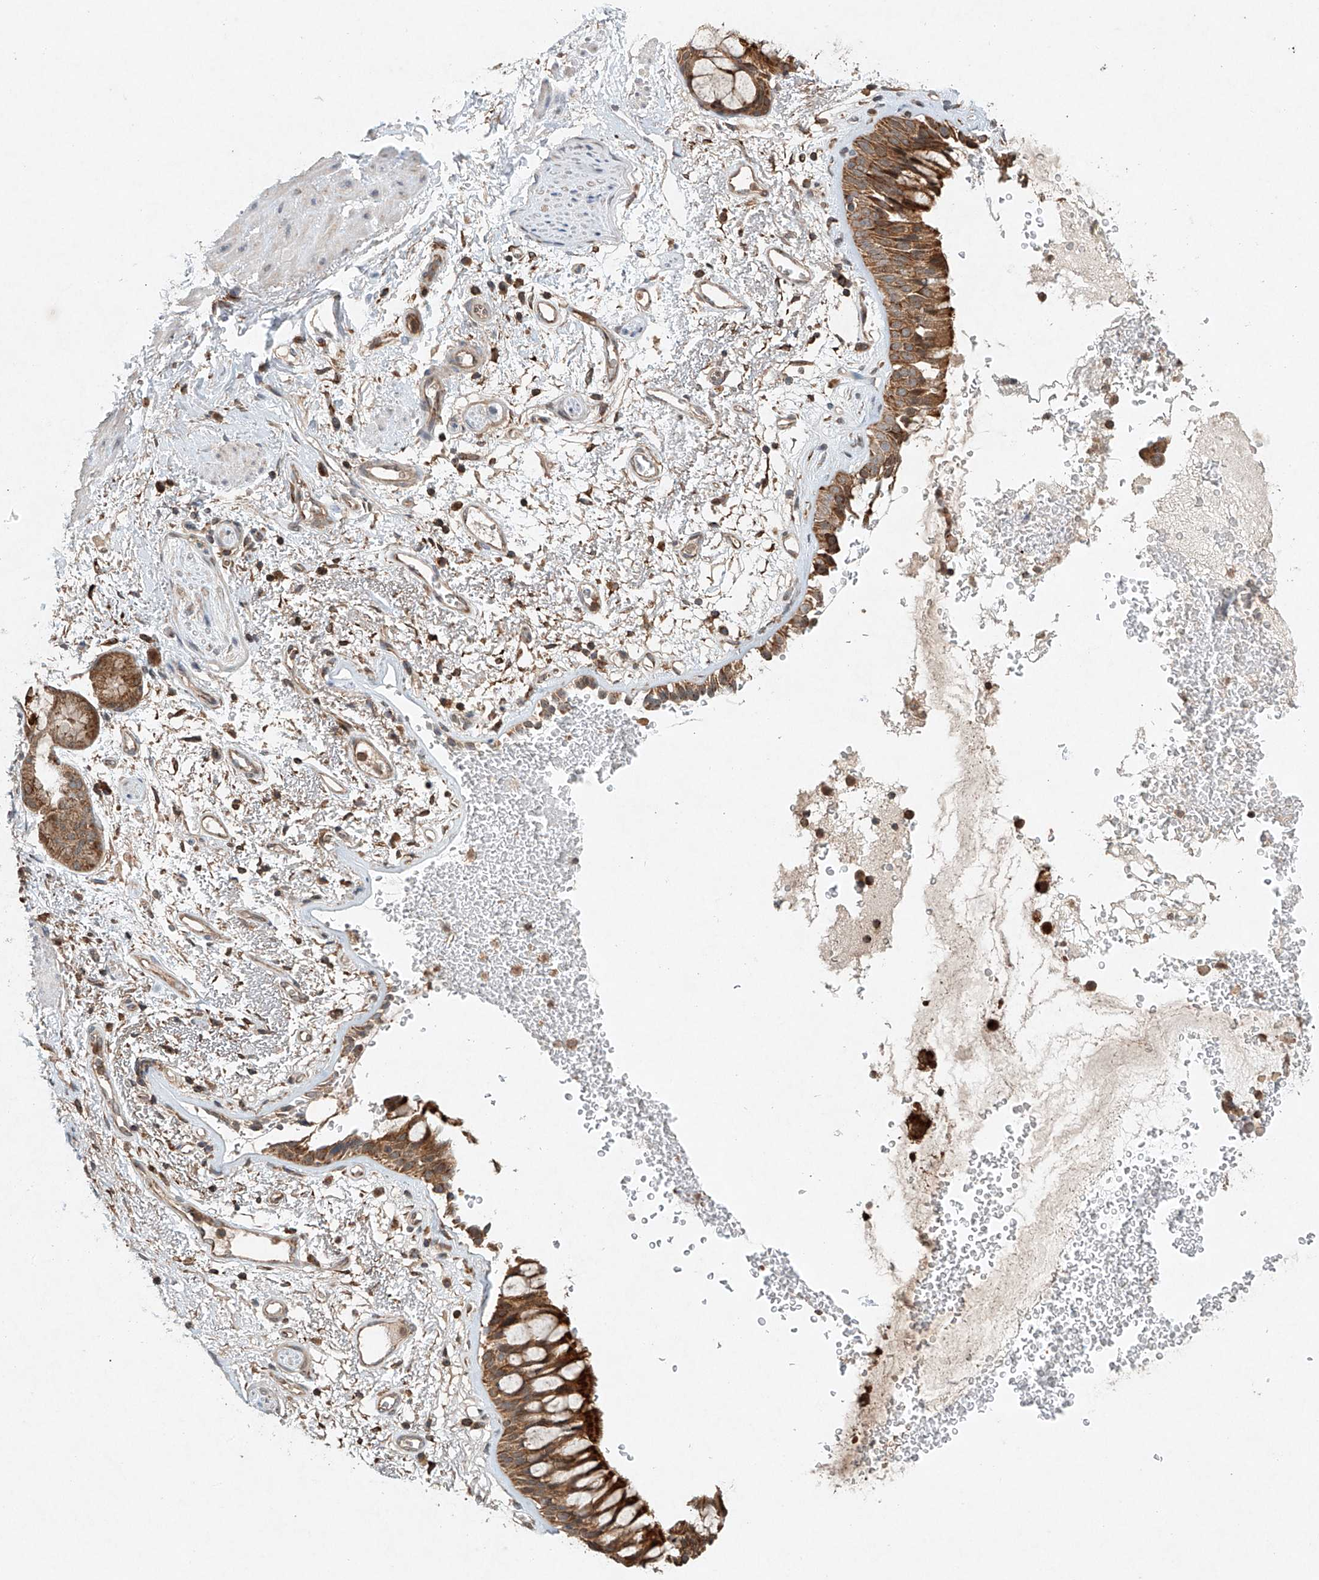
{"staining": {"intensity": "moderate", "quantity": ">75%", "location": "cytoplasmic/membranous"}, "tissue": "bronchus", "cell_type": "Respiratory epithelial cells", "image_type": "normal", "snomed": [{"axis": "morphology", "description": "Normal tissue, NOS"}, {"axis": "morphology", "description": "Squamous cell carcinoma, NOS"}, {"axis": "topography", "description": "Lymph node"}, {"axis": "topography", "description": "Bronchus"}, {"axis": "topography", "description": "Lung"}], "caption": "Immunohistochemical staining of normal bronchus reveals medium levels of moderate cytoplasmic/membranous staining in approximately >75% of respiratory epithelial cells. The protein is stained brown, and the nuclei are stained in blue (DAB (3,3'-diaminobenzidine) IHC with brightfield microscopy, high magnification).", "gene": "DCAF11", "patient": {"sex": "male", "age": 66}}